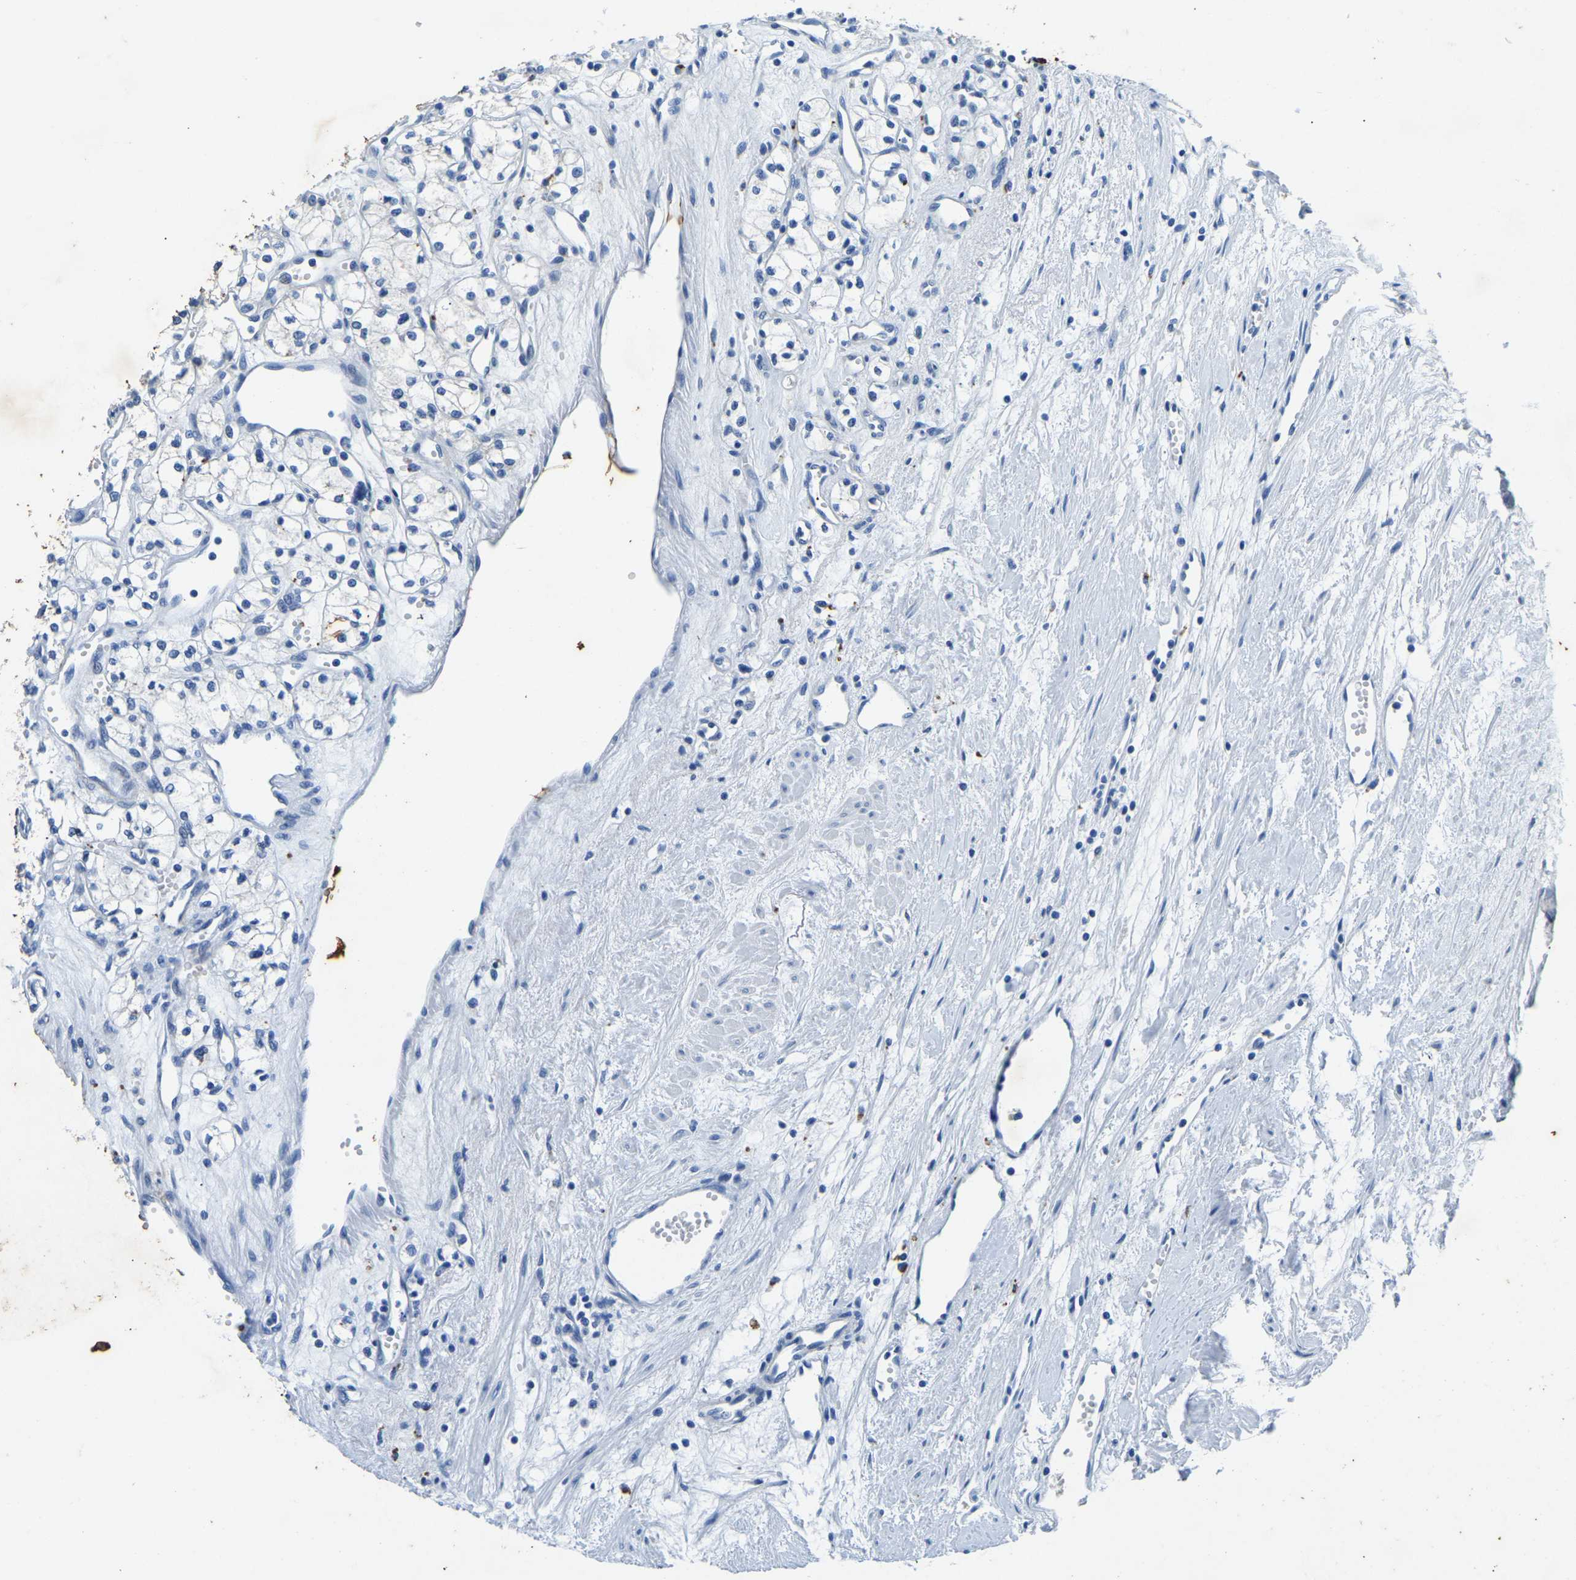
{"staining": {"intensity": "negative", "quantity": "none", "location": "none"}, "tissue": "renal cancer", "cell_type": "Tumor cells", "image_type": "cancer", "snomed": [{"axis": "morphology", "description": "Adenocarcinoma, NOS"}, {"axis": "topography", "description": "Kidney"}], "caption": "Photomicrograph shows no significant protein staining in tumor cells of renal adenocarcinoma. Nuclei are stained in blue.", "gene": "UBN2", "patient": {"sex": "male", "age": 59}}